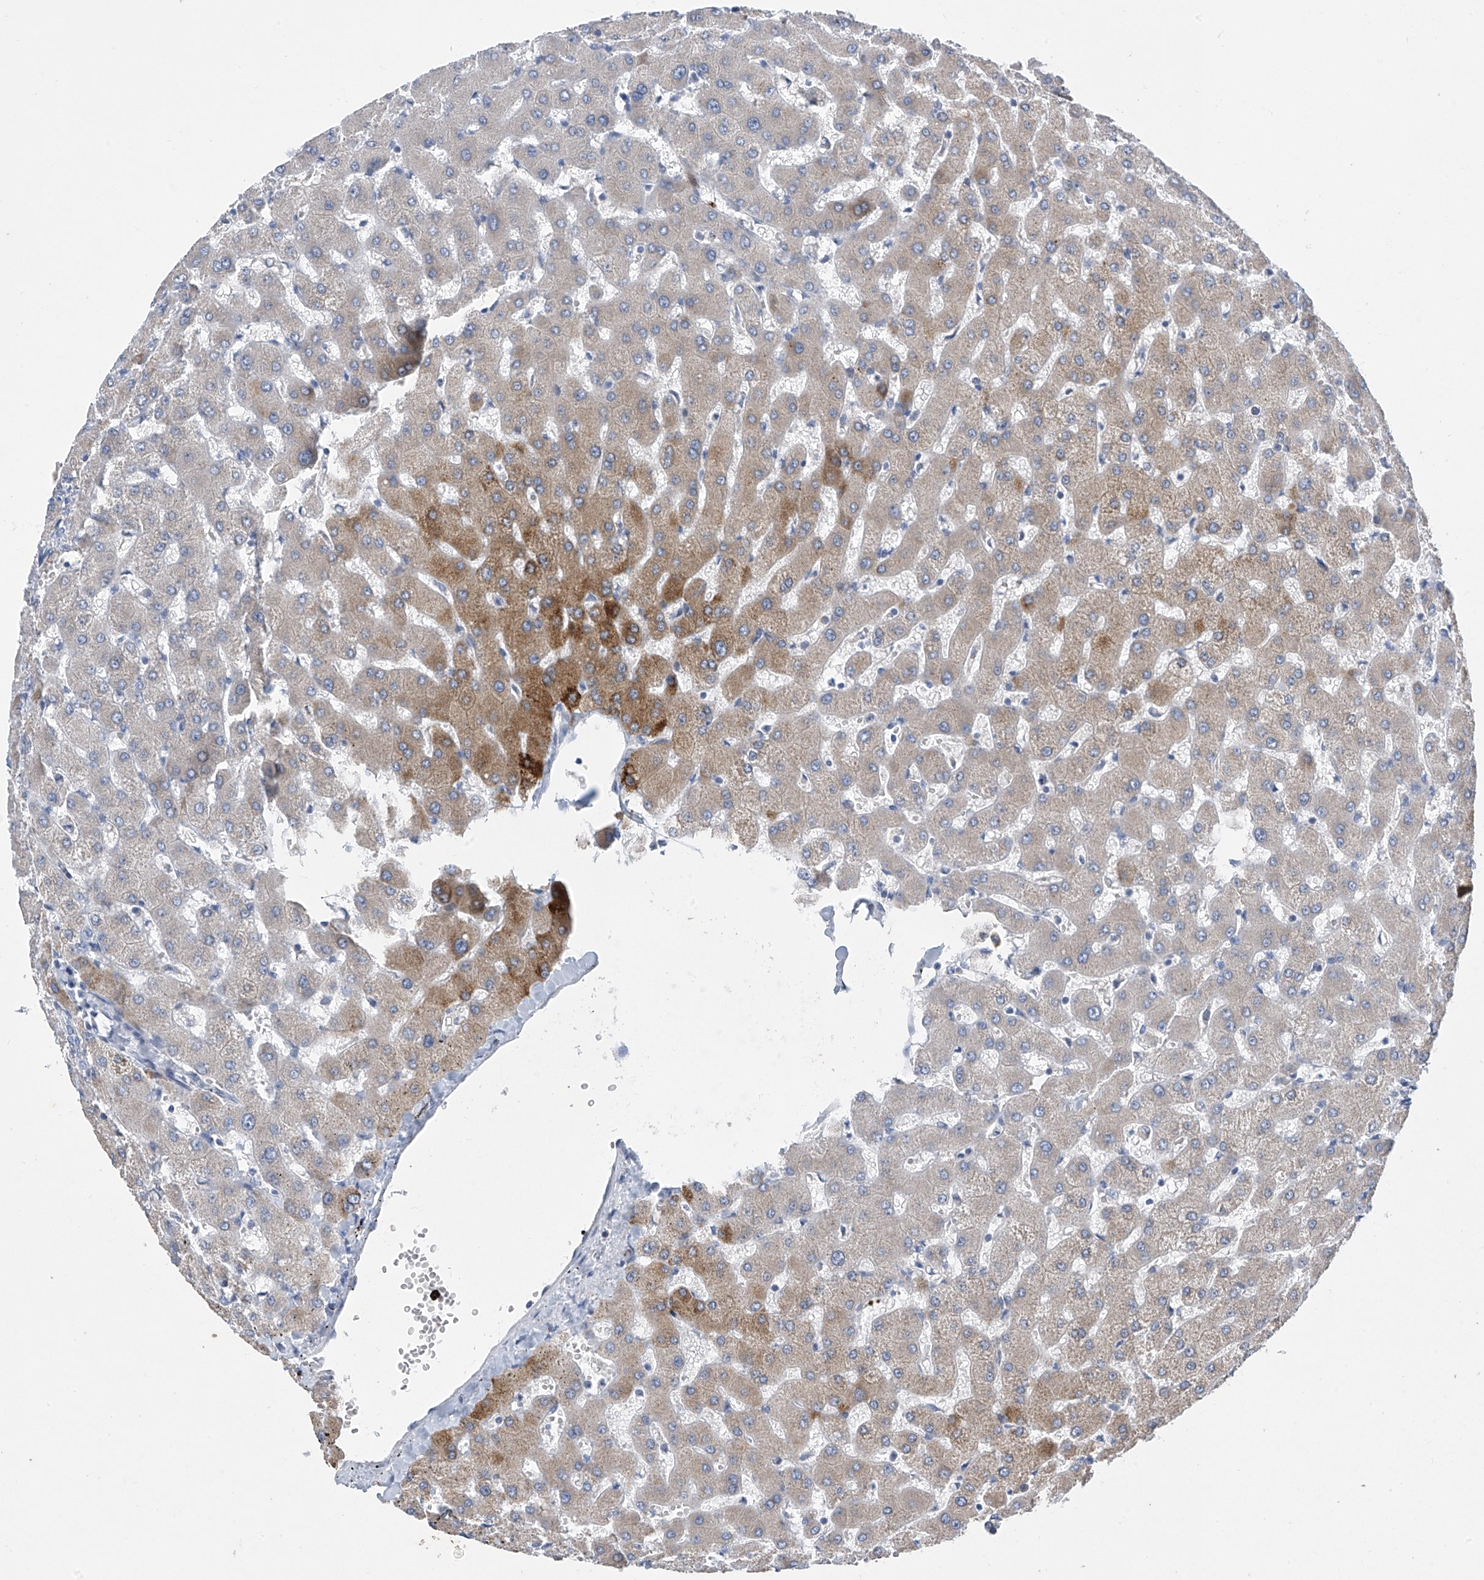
{"staining": {"intensity": "negative", "quantity": "none", "location": "none"}, "tissue": "liver", "cell_type": "Cholangiocytes", "image_type": "normal", "snomed": [{"axis": "morphology", "description": "Normal tissue, NOS"}, {"axis": "topography", "description": "Liver"}], "caption": "This histopathology image is of unremarkable liver stained with immunohistochemistry to label a protein in brown with the nuclei are counter-stained blue. There is no staining in cholangiocytes. (Stains: DAB immunohistochemistry with hematoxylin counter stain, Microscopy: brightfield microscopy at high magnification).", "gene": "SLCO4A1", "patient": {"sex": "female", "age": 63}}